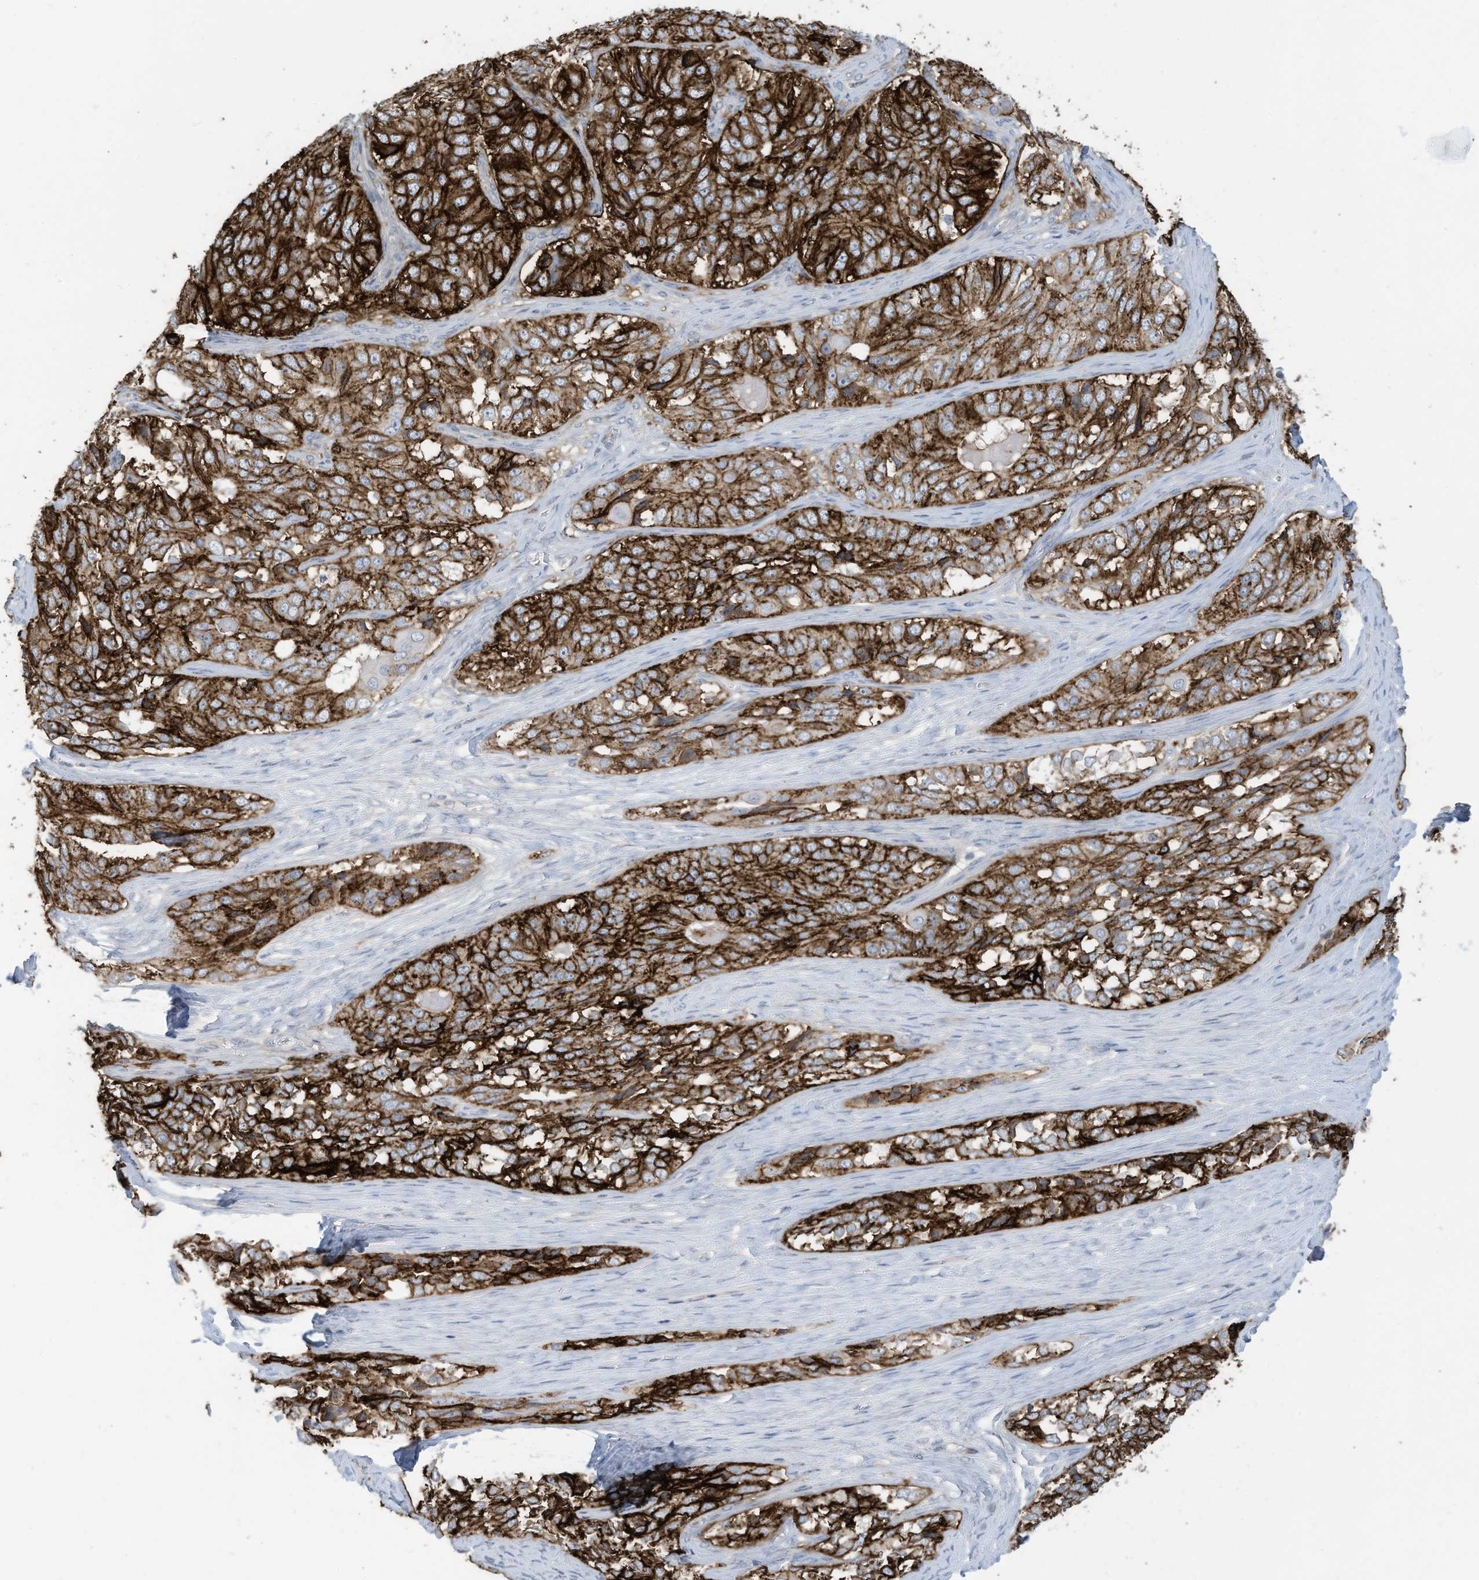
{"staining": {"intensity": "strong", "quantity": ">75%", "location": "cytoplasmic/membranous"}, "tissue": "ovarian cancer", "cell_type": "Tumor cells", "image_type": "cancer", "snomed": [{"axis": "morphology", "description": "Carcinoma, endometroid"}, {"axis": "topography", "description": "Ovary"}], "caption": "Protein staining by immunohistochemistry shows strong cytoplasmic/membranous staining in approximately >75% of tumor cells in ovarian cancer (endometroid carcinoma). Immunohistochemistry (ihc) stains the protein in brown and the nuclei are stained blue.", "gene": "SLC1A5", "patient": {"sex": "female", "age": 51}}